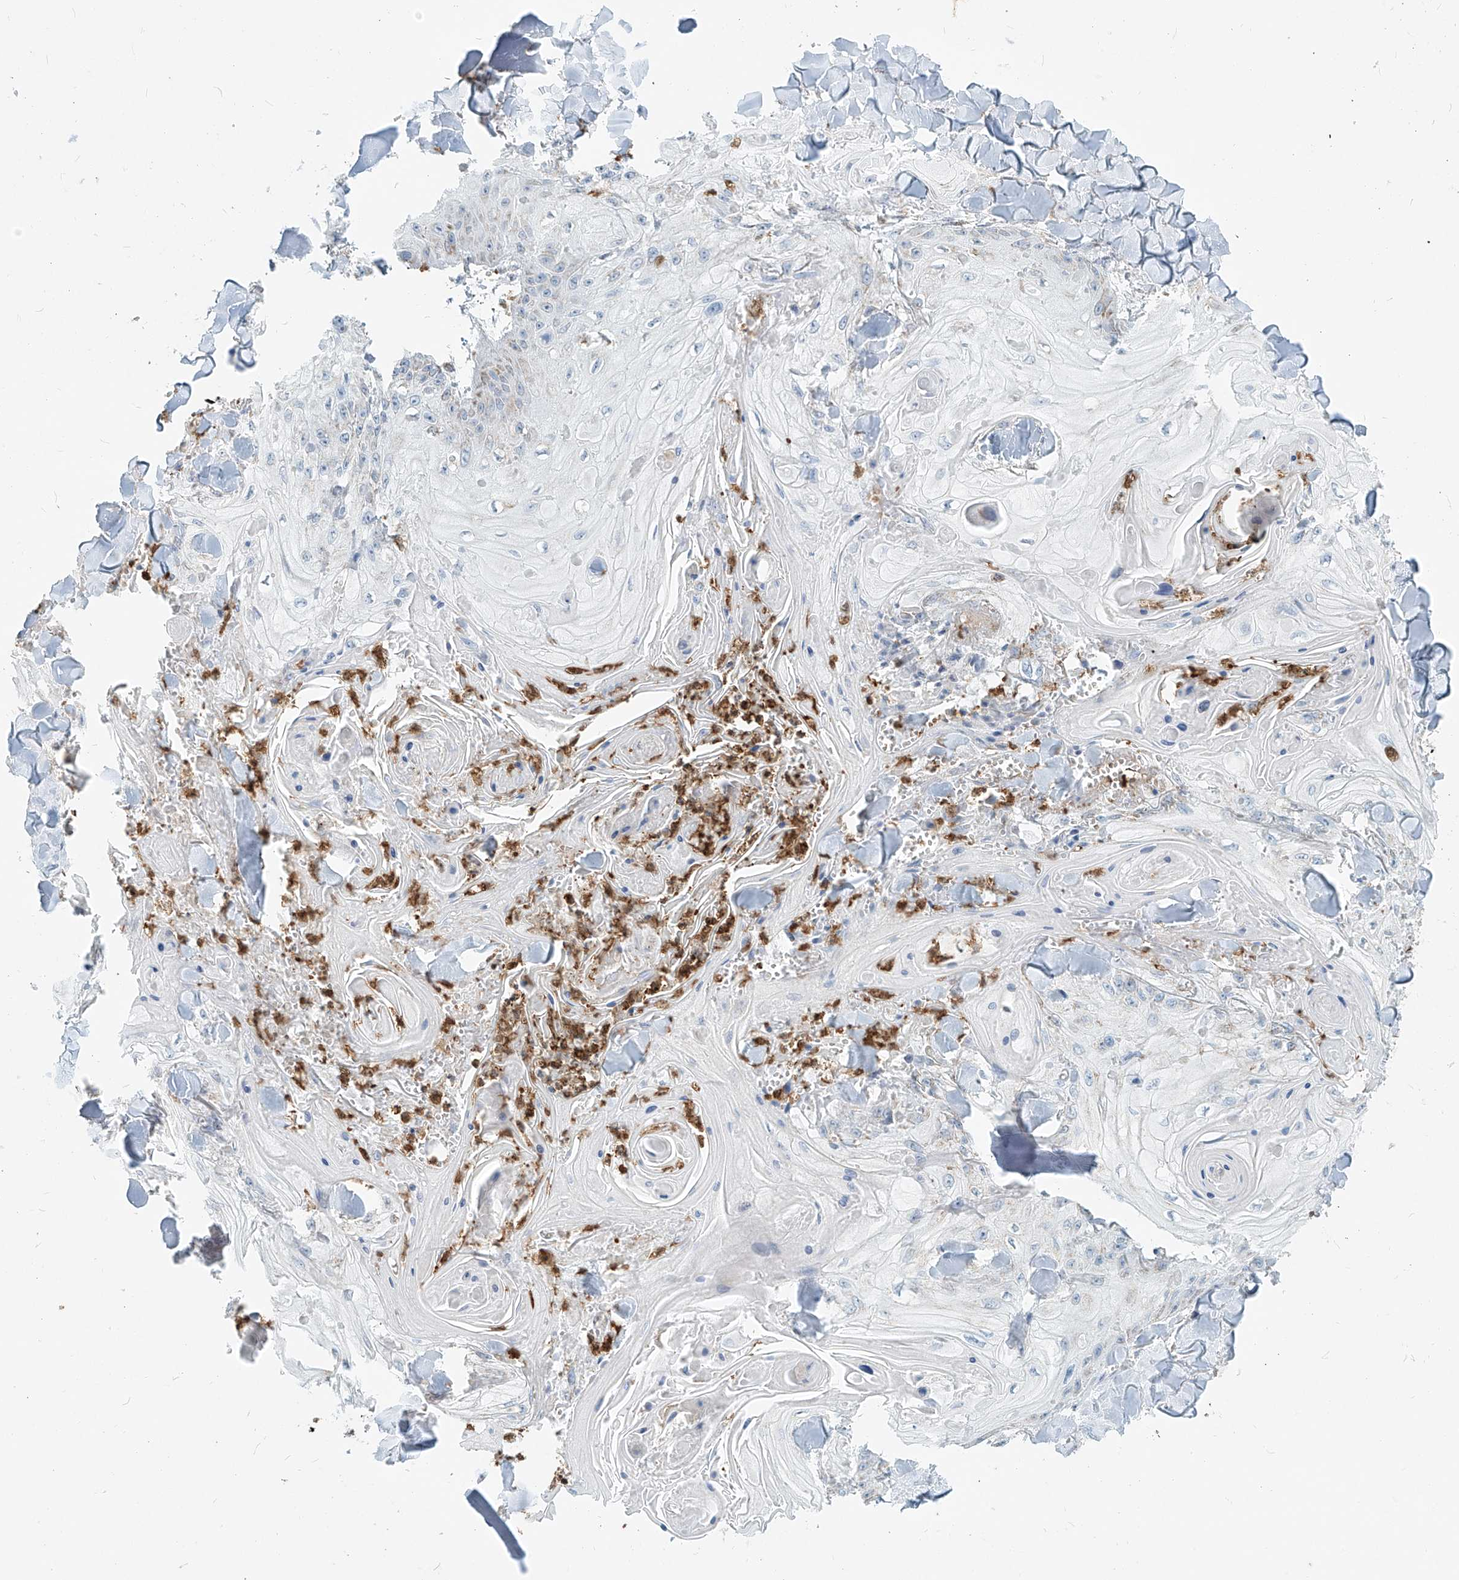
{"staining": {"intensity": "weak", "quantity": "<25%", "location": "cytoplasmic/membranous"}, "tissue": "skin cancer", "cell_type": "Tumor cells", "image_type": "cancer", "snomed": [{"axis": "morphology", "description": "Squamous cell carcinoma, NOS"}, {"axis": "topography", "description": "Skin"}], "caption": "This is a photomicrograph of immunohistochemistry staining of skin cancer (squamous cell carcinoma), which shows no staining in tumor cells. The staining is performed using DAB (3,3'-diaminobenzidine) brown chromogen with nuclei counter-stained in using hematoxylin.", "gene": "PTPRA", "patient": {"sex": "male", "age": 74}}